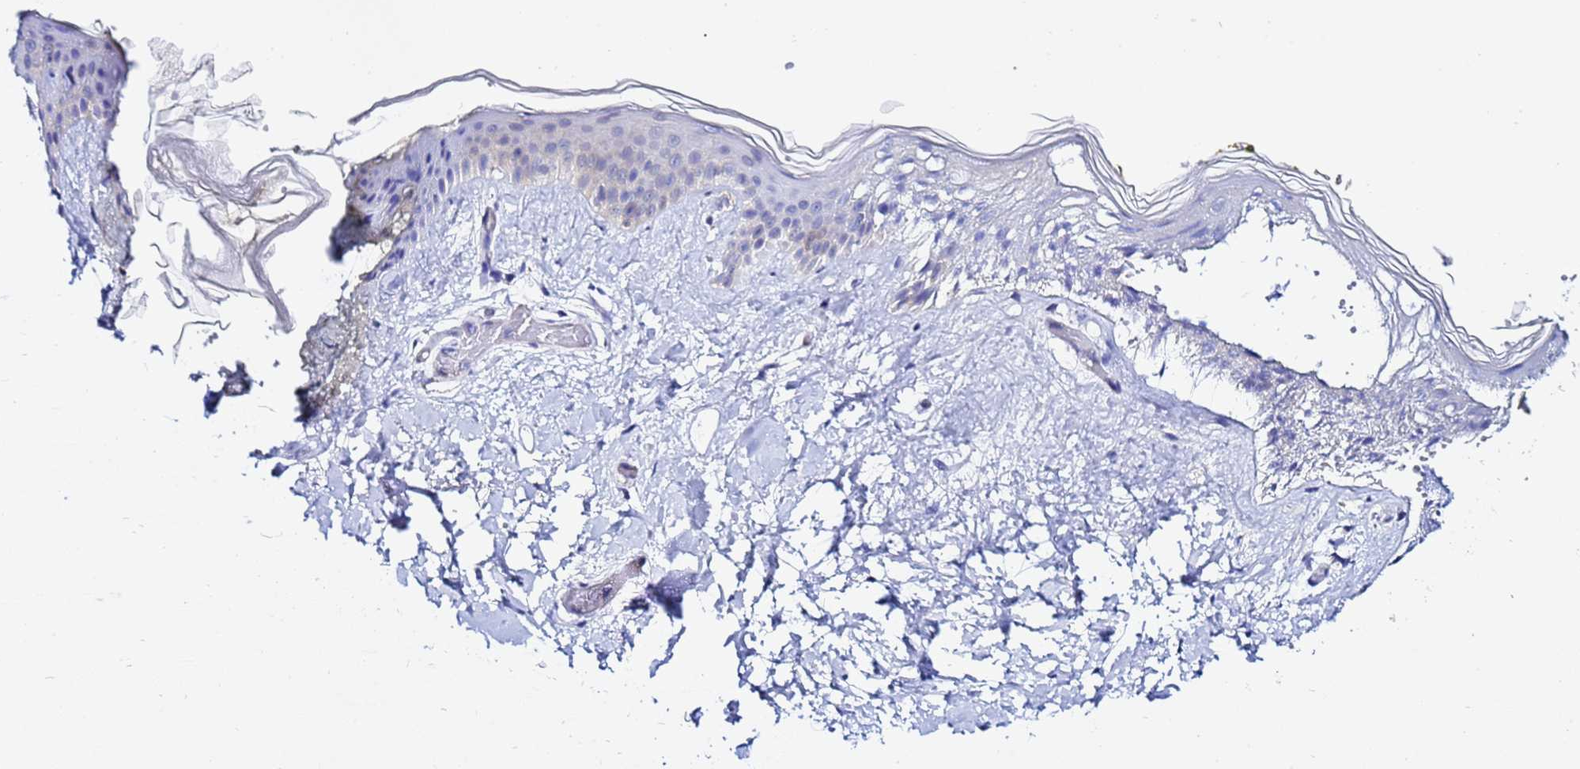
{"staining": {"intensity": "weak", "quantity": ">75%", "location": "cytoplasmic/membranous"}, "tissue": "skin", "cell_type": "Fibroblasts", "image_type": "normal", "snomed": [{"axis": "morphology", "description": "Normal tissue, NOS"}, {"axis": "topography", "description": "Skin"}], "caption": "A brown stain highlights weak cytoplasmic/membranous expression of a protein in fibroblasts of normal skin.", "gene": "LENG1", "patient": {"sex": "female", "age": 34}}